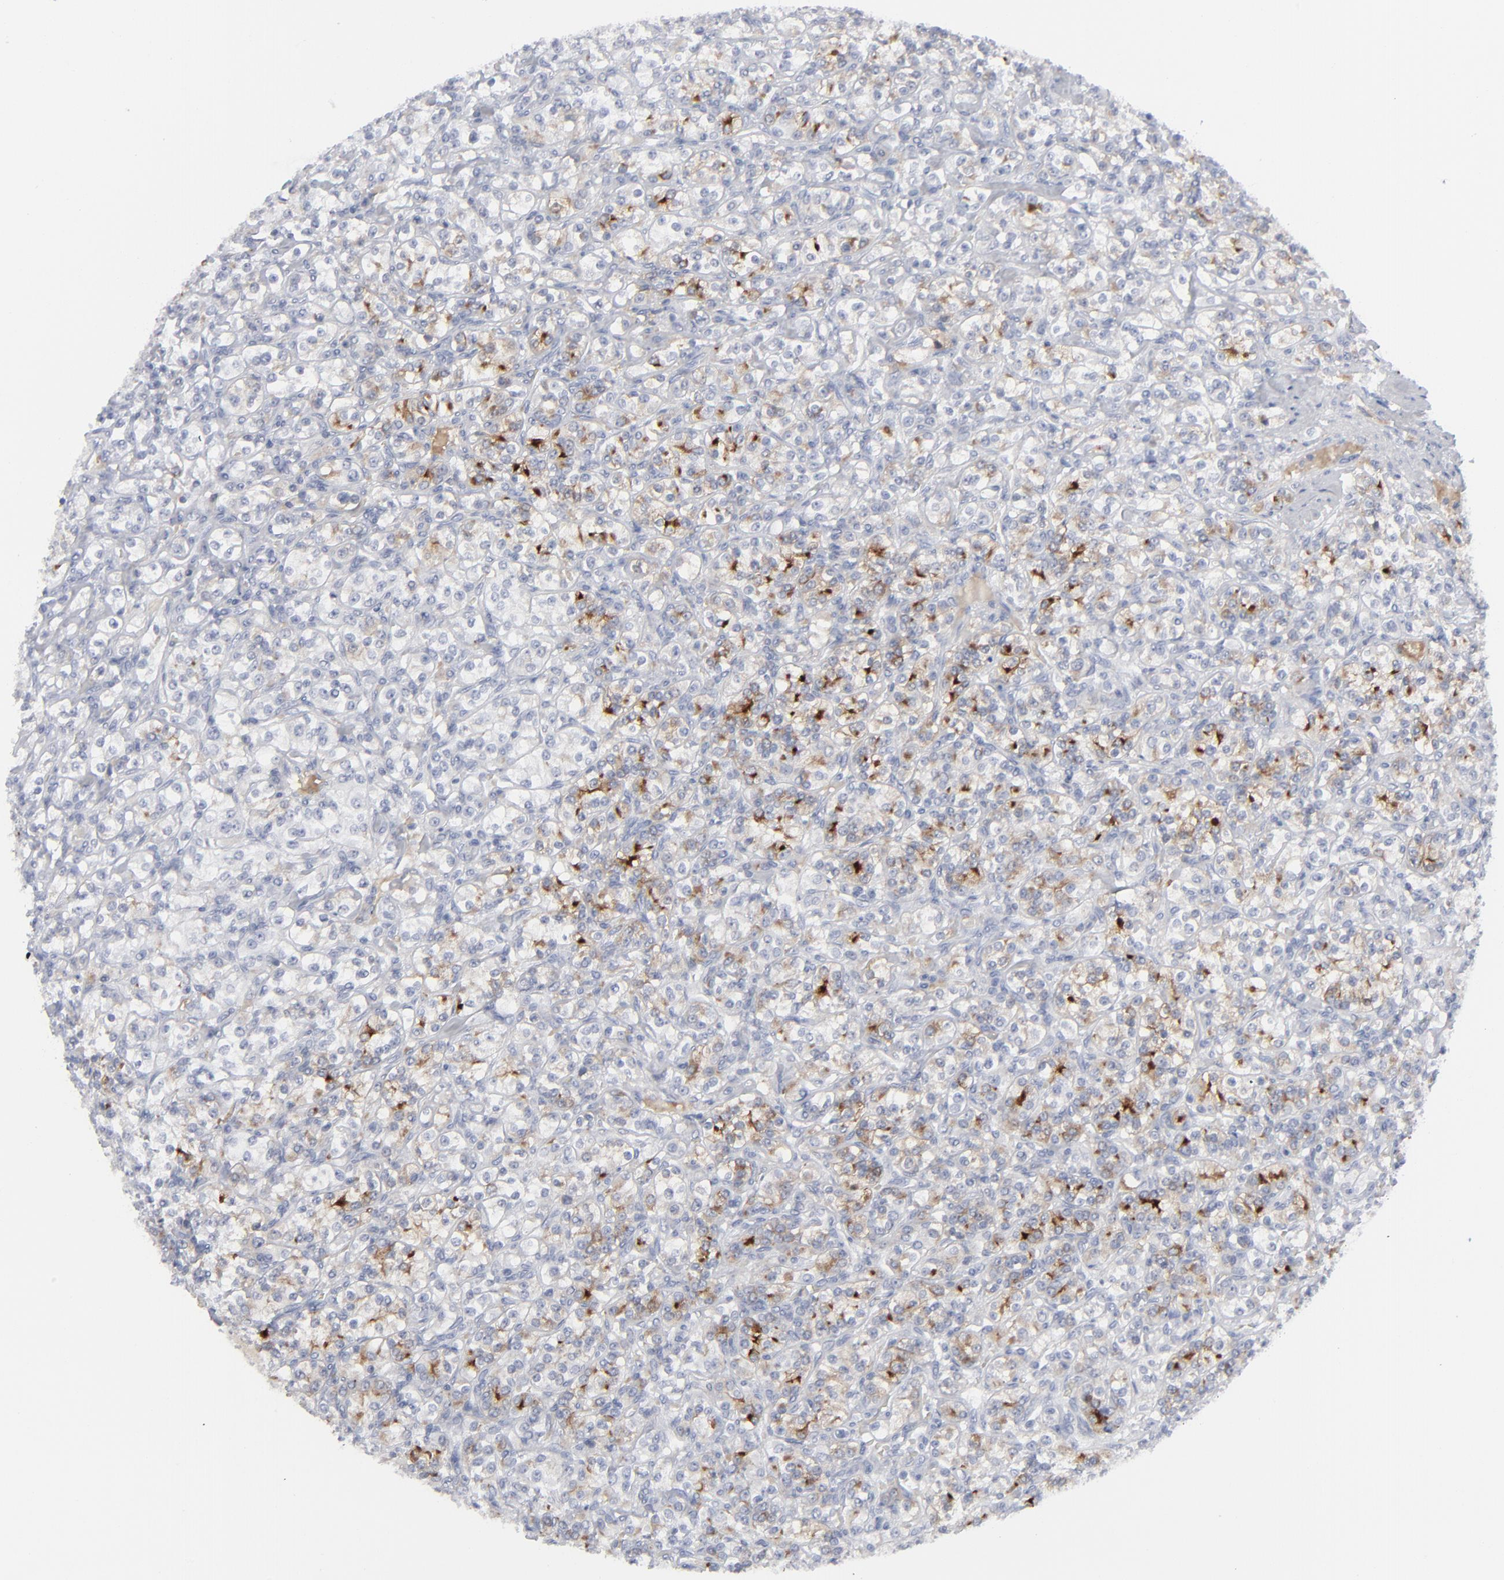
{"staining": {"intensity": "strong", "quantity": "<25%", "location": "cytoplasmic/membranous"}, "tissue": "renal cancer", "cell_type": "Tumor cells", "image_type": "cancer", "snomed": [{"axis": "morphology", "description": "Adenocarcinoma, NOS"}, {"axis": "topography", "description": "Kidney"}], "caption": "Adenocarcinoma (renal) stained with immunohistochemistry exhibits strong cytoplasmic/membranous staining in approximately <25% of tumor cells.", "gene": "MSLN", "patient": {"sex": "male", "age": 77}}